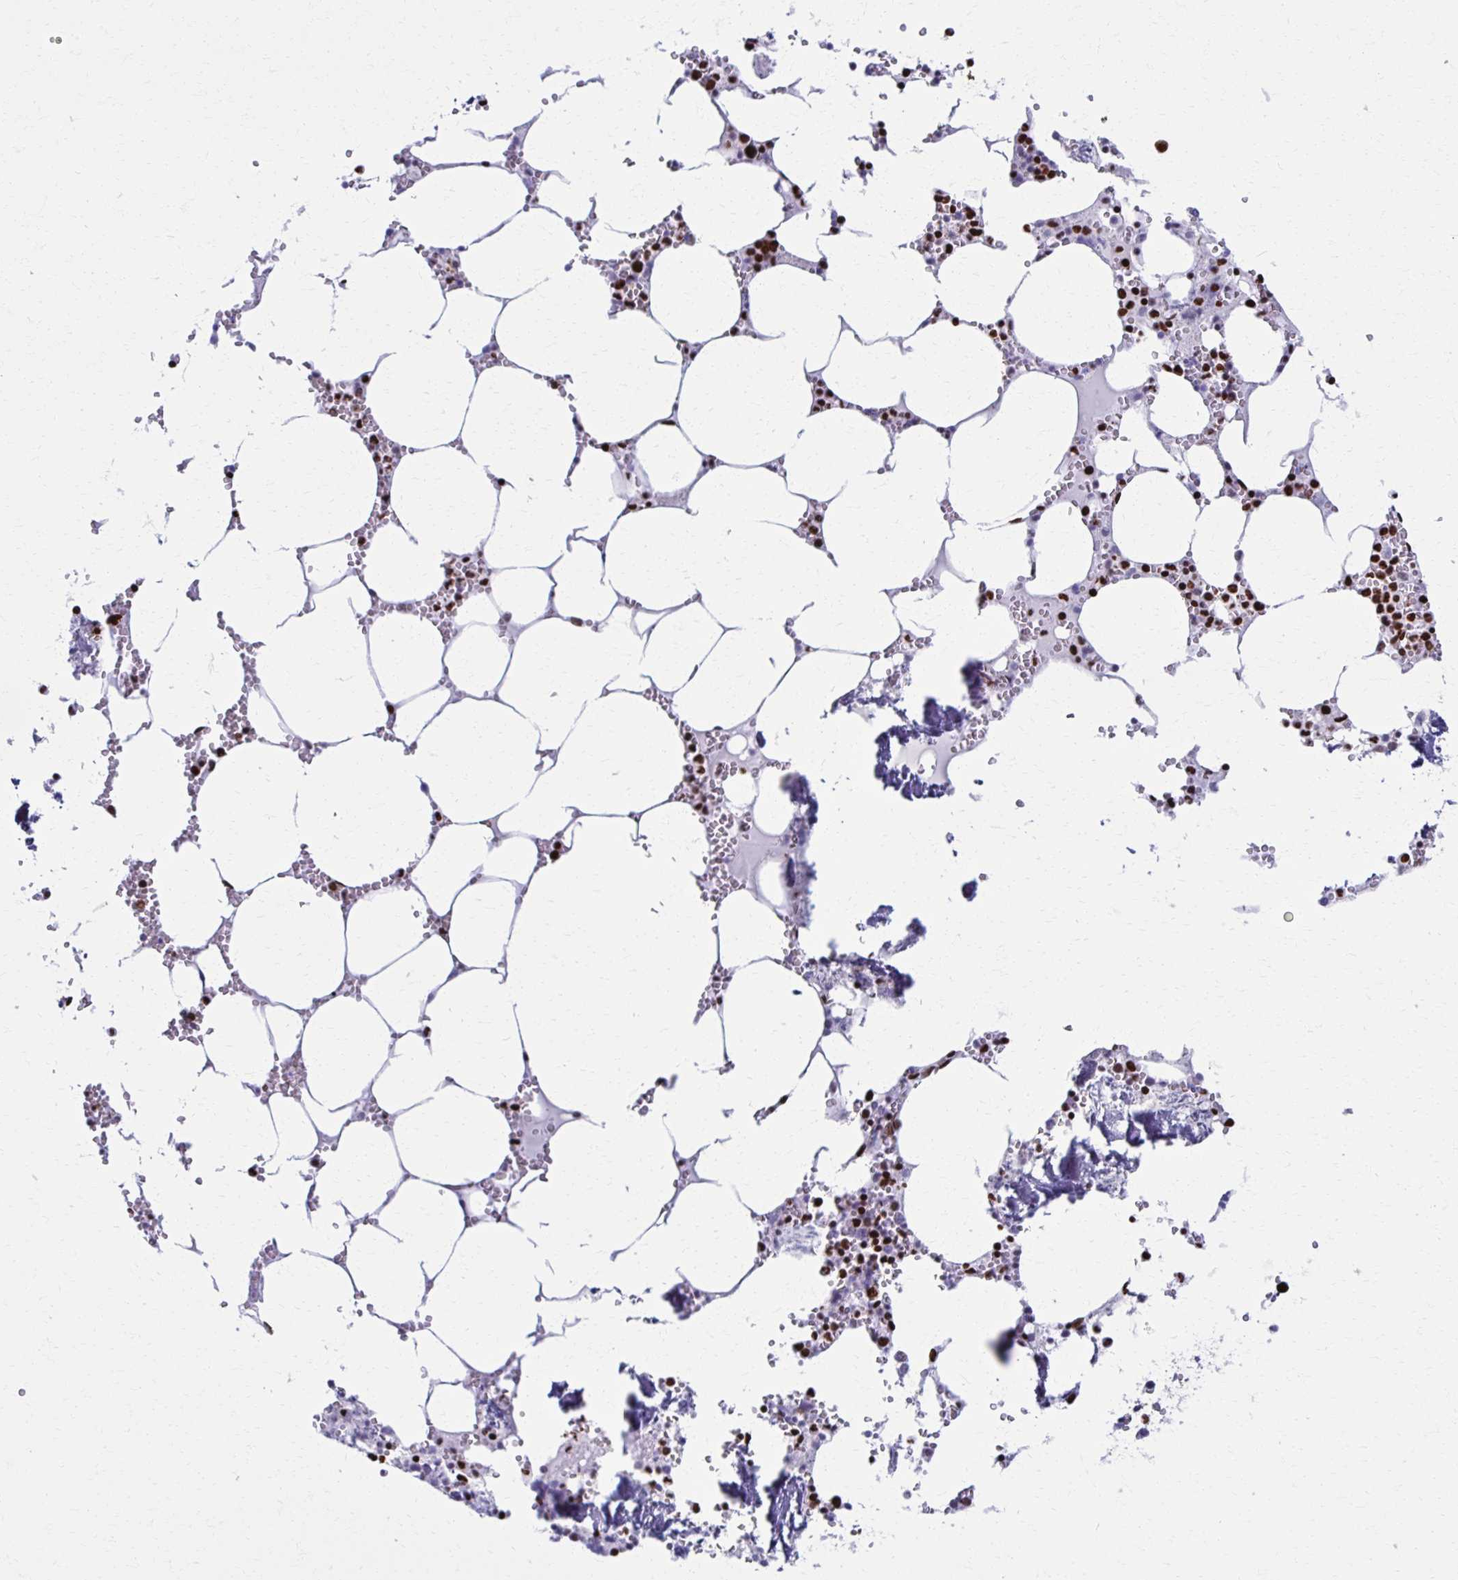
{"staining": {"intensity": "strong", "quantity": "25%-75%", "location": "nuclear"}, "tissue": "bone marrow", "cell_type": "Hematopoietic cells", "image_type": "normal", "snomed": [{"axis": "morphology", "description": "Normal tissue, NOS"}, {"axis": "topography", "description": "Bone marrow"}], "caption": "Brown immunohistochemical staining in benign human bone marrow displays strong nuclear expression in approximately 25%-75% of hematopoietic cells. The protein is shown in brown color, while the nuclei are stained blue.", "gene": "NONO", "patient": {"sex": "male", "age": 54}}